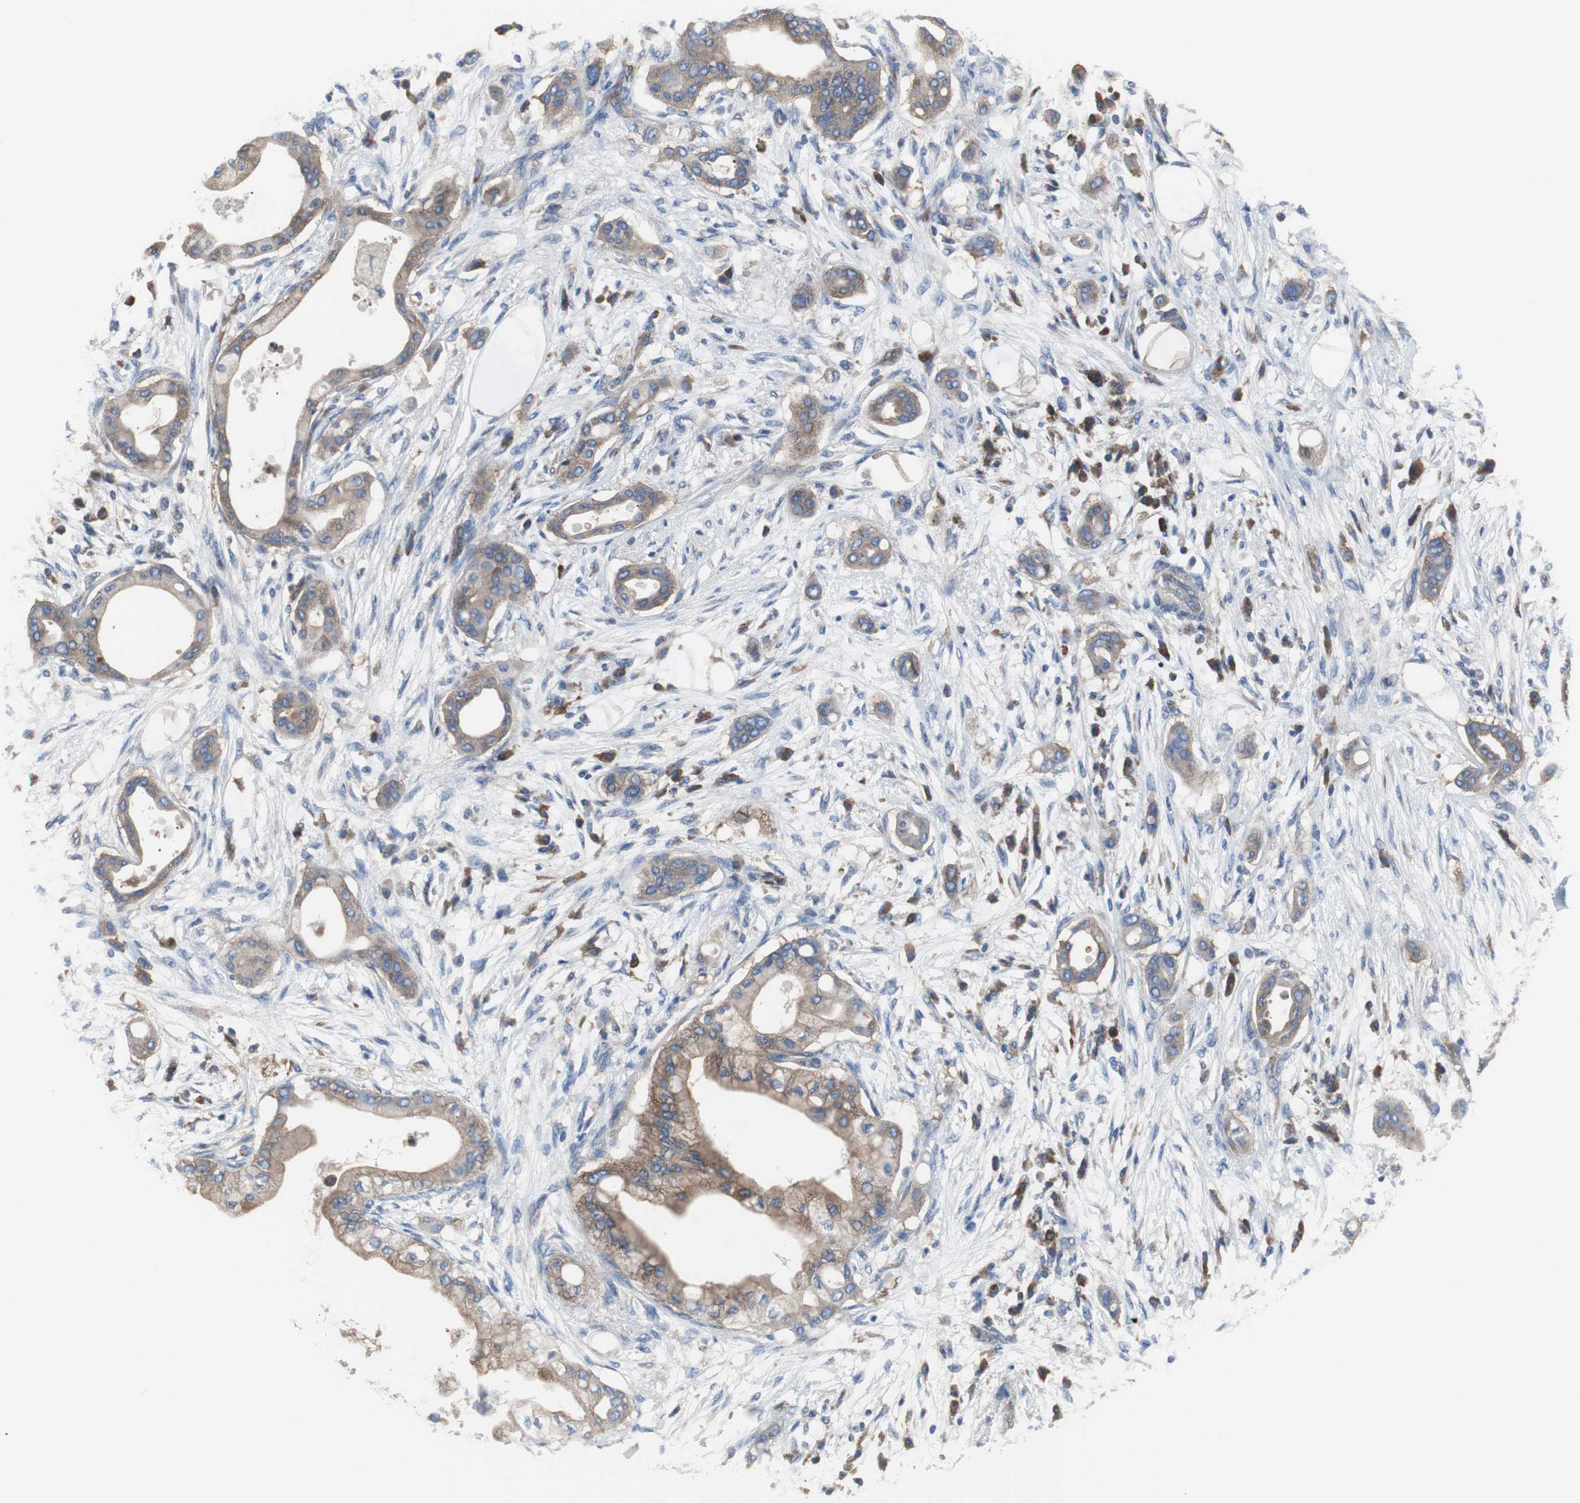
{"staining": {"intensity": "moderate", "quantity": ">75%", "location": "cytoplasmic/membranous"}, "tissue": "pancreatic cancer", "cell_type": "Tumor cells", "image_type": "cancer", "snomed": [{"axis": "morphology", "description": "Adenocarcinoma, NOS"}, {"axis": "morphology", "description": "Adenocarcinoma, metastatic, NOS"}, {"axis": "topography", "description": "Lymph node"}, {"axis": "topography", "description": "Pancreas"}, {"axis": "topography", "description": "Duodenum"}], "caption": "Immunohistochemical staining of human pancreatic cancer shows moderate cytoplasmic/membranous protein expression in approximately >75% of tumor cells.", "gene": "BRAF", "patient": {"sex": "female", "age": 64}}